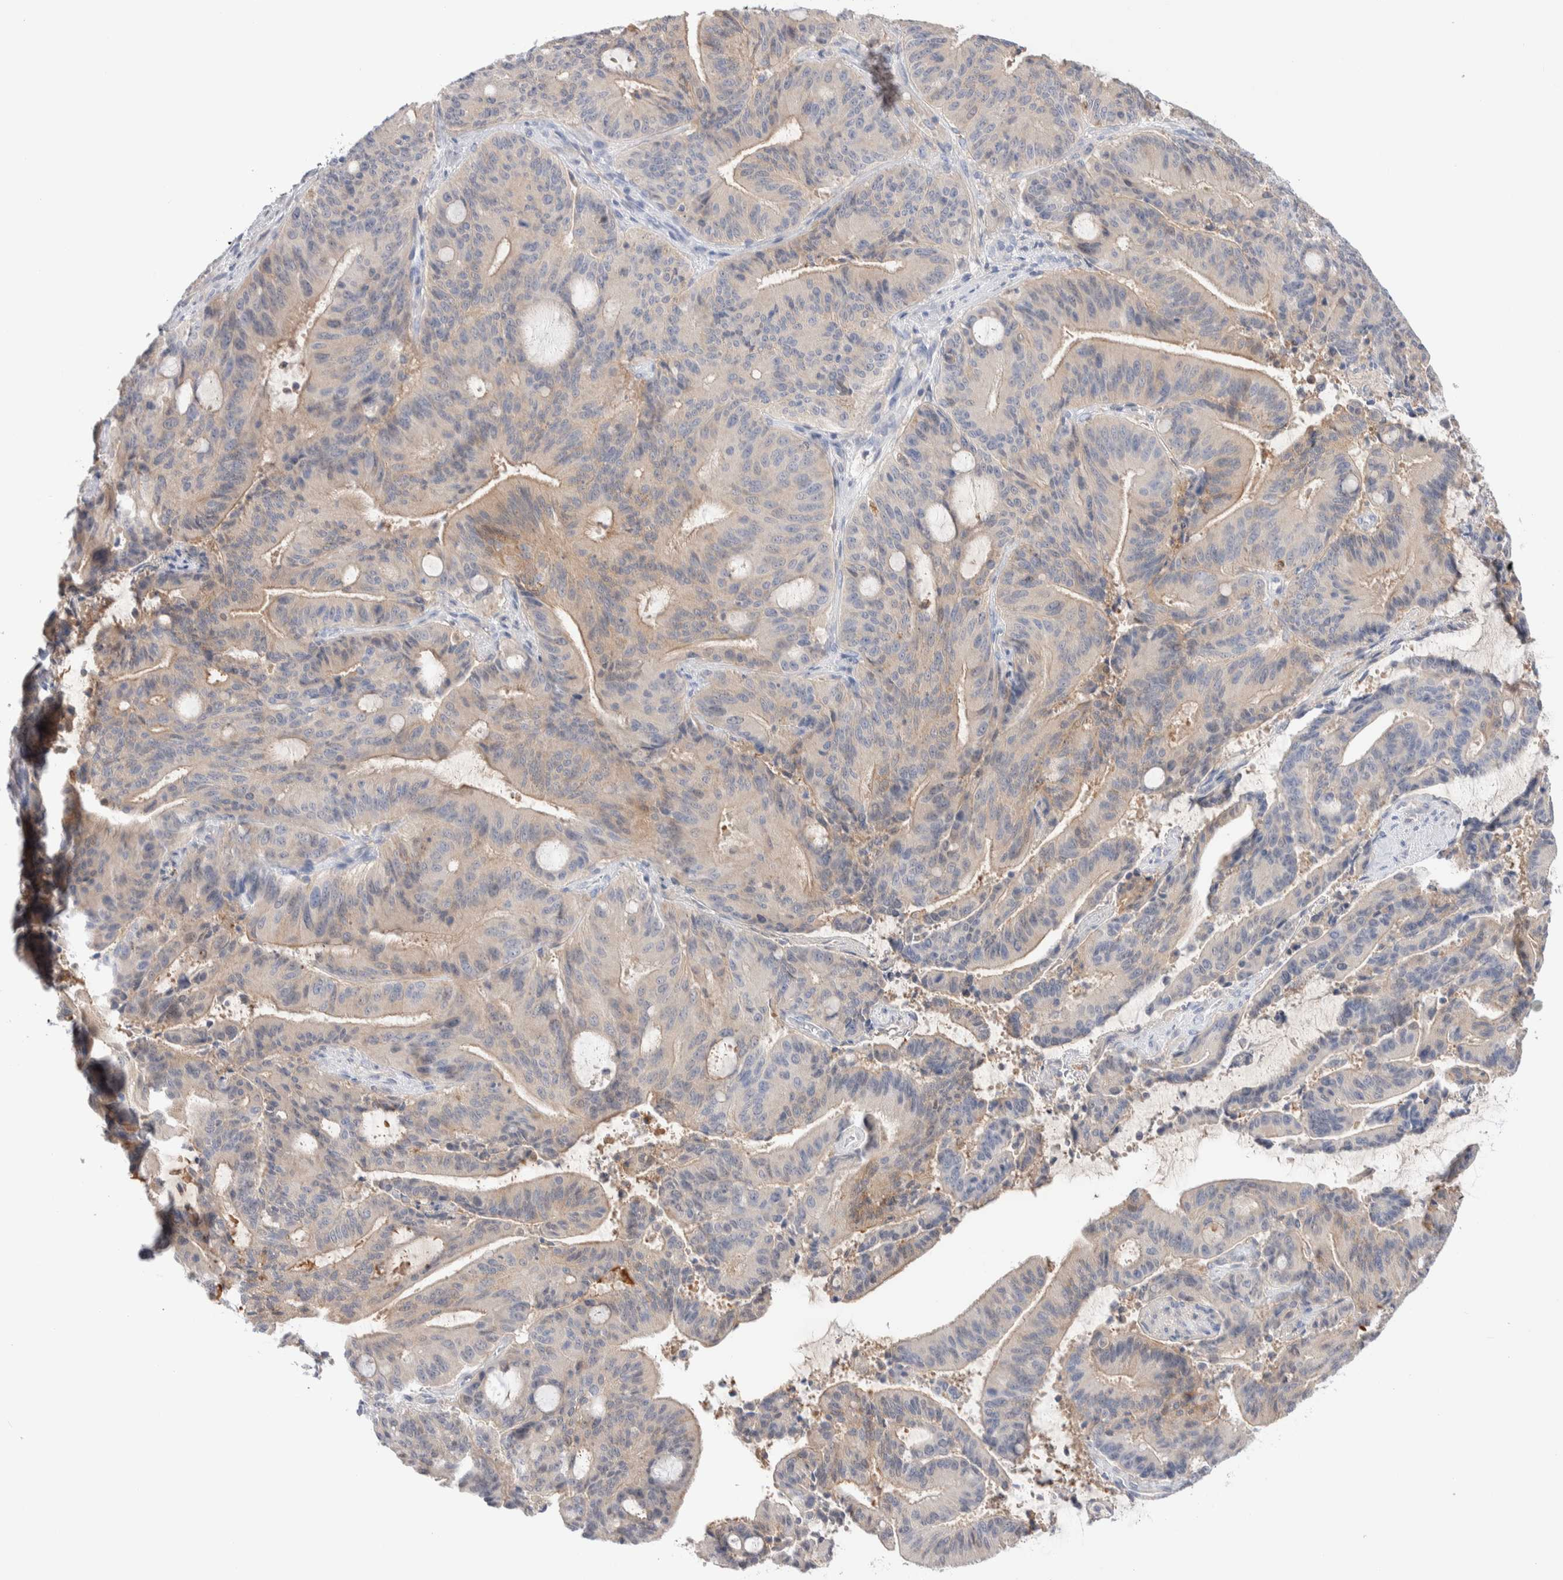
{"staining": {"intensity": "negative", "quantity": "none", "location": "none"}, "tissue": "liver cancer", "cell_type": "Tumor cells", "image_type": "cancer", "snomed": [{"axis": "morphology", "description": "Normal tissue, NOS"}, {"axis": "morphology", "description": "Cholangiocarcinoma"}, {"axis": "topography", "description": "Liver"}, {"axis": "topography", "description": "Peripheral nerve tissue"}], "caption": "Immunohistochemistry histopathology image of liver cholangiocarcinoma stained for a protein (brown), which shows no positivity in tumor cells. (IHC, brightfield microscopy, high magnification).", "gene": "GDA", "patient": {"sex": "female", "age": 73}}